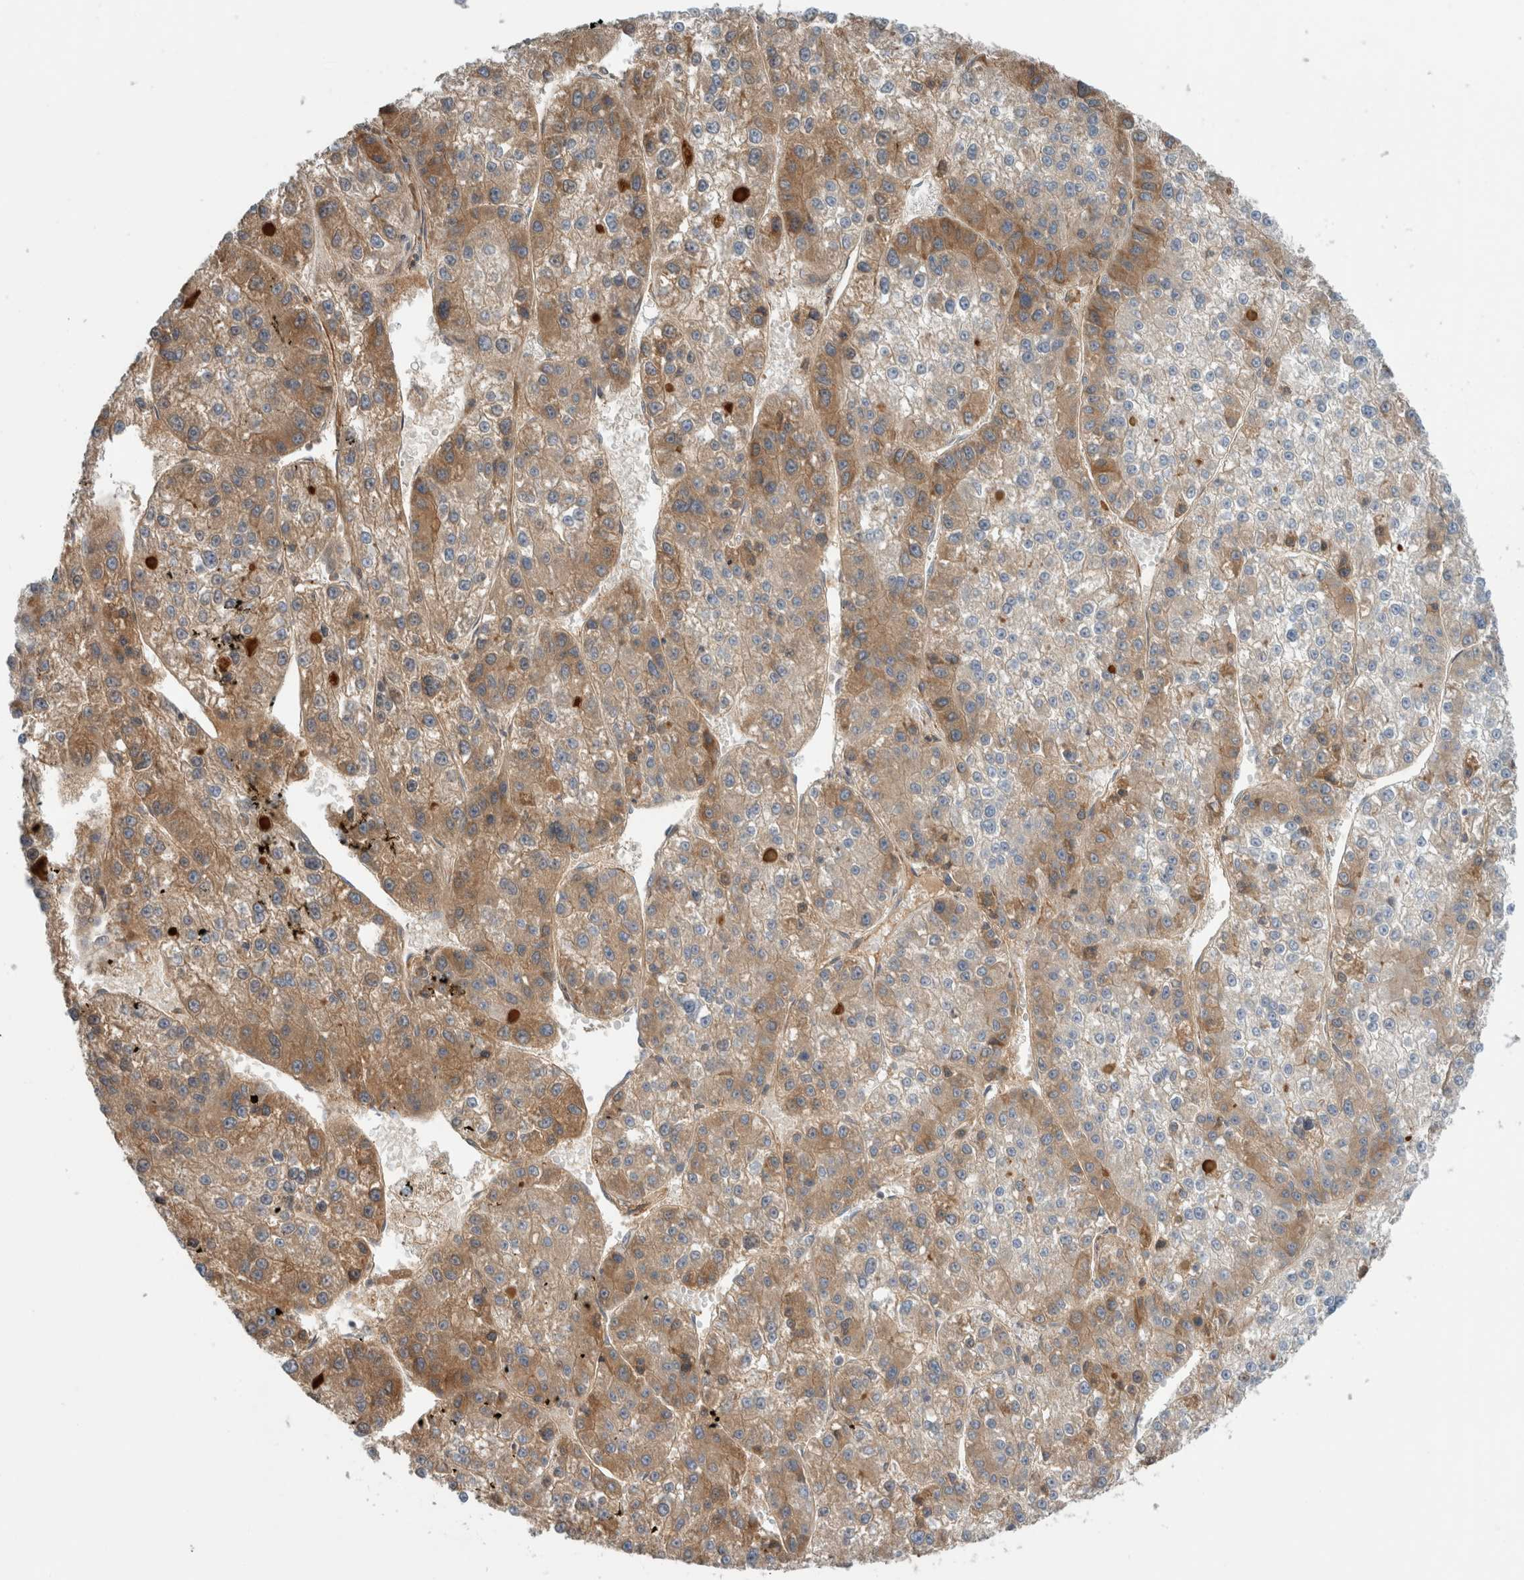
{"staining": {"intensity": "moderate", "quantity": "25%-75%", "location": "cytoplasmic/membranous"}, "tissue": "liver cancer", "cell_type": "Tumor cells", "image_type": "cancer", "snomed": [{"axis": "morphology", "description": "Carcinoma, Hepatocellular, NOS"}, {"axis": "topography", "description": "Liver"}], "caption": "Protein staining shows moderate cytoplasmic/membranous expression in about 25%-75% of tumor cells in hepatocellular carcinoma (liver).", "gene": "CFI", "patient": {"sex": "female", "age": 73}}